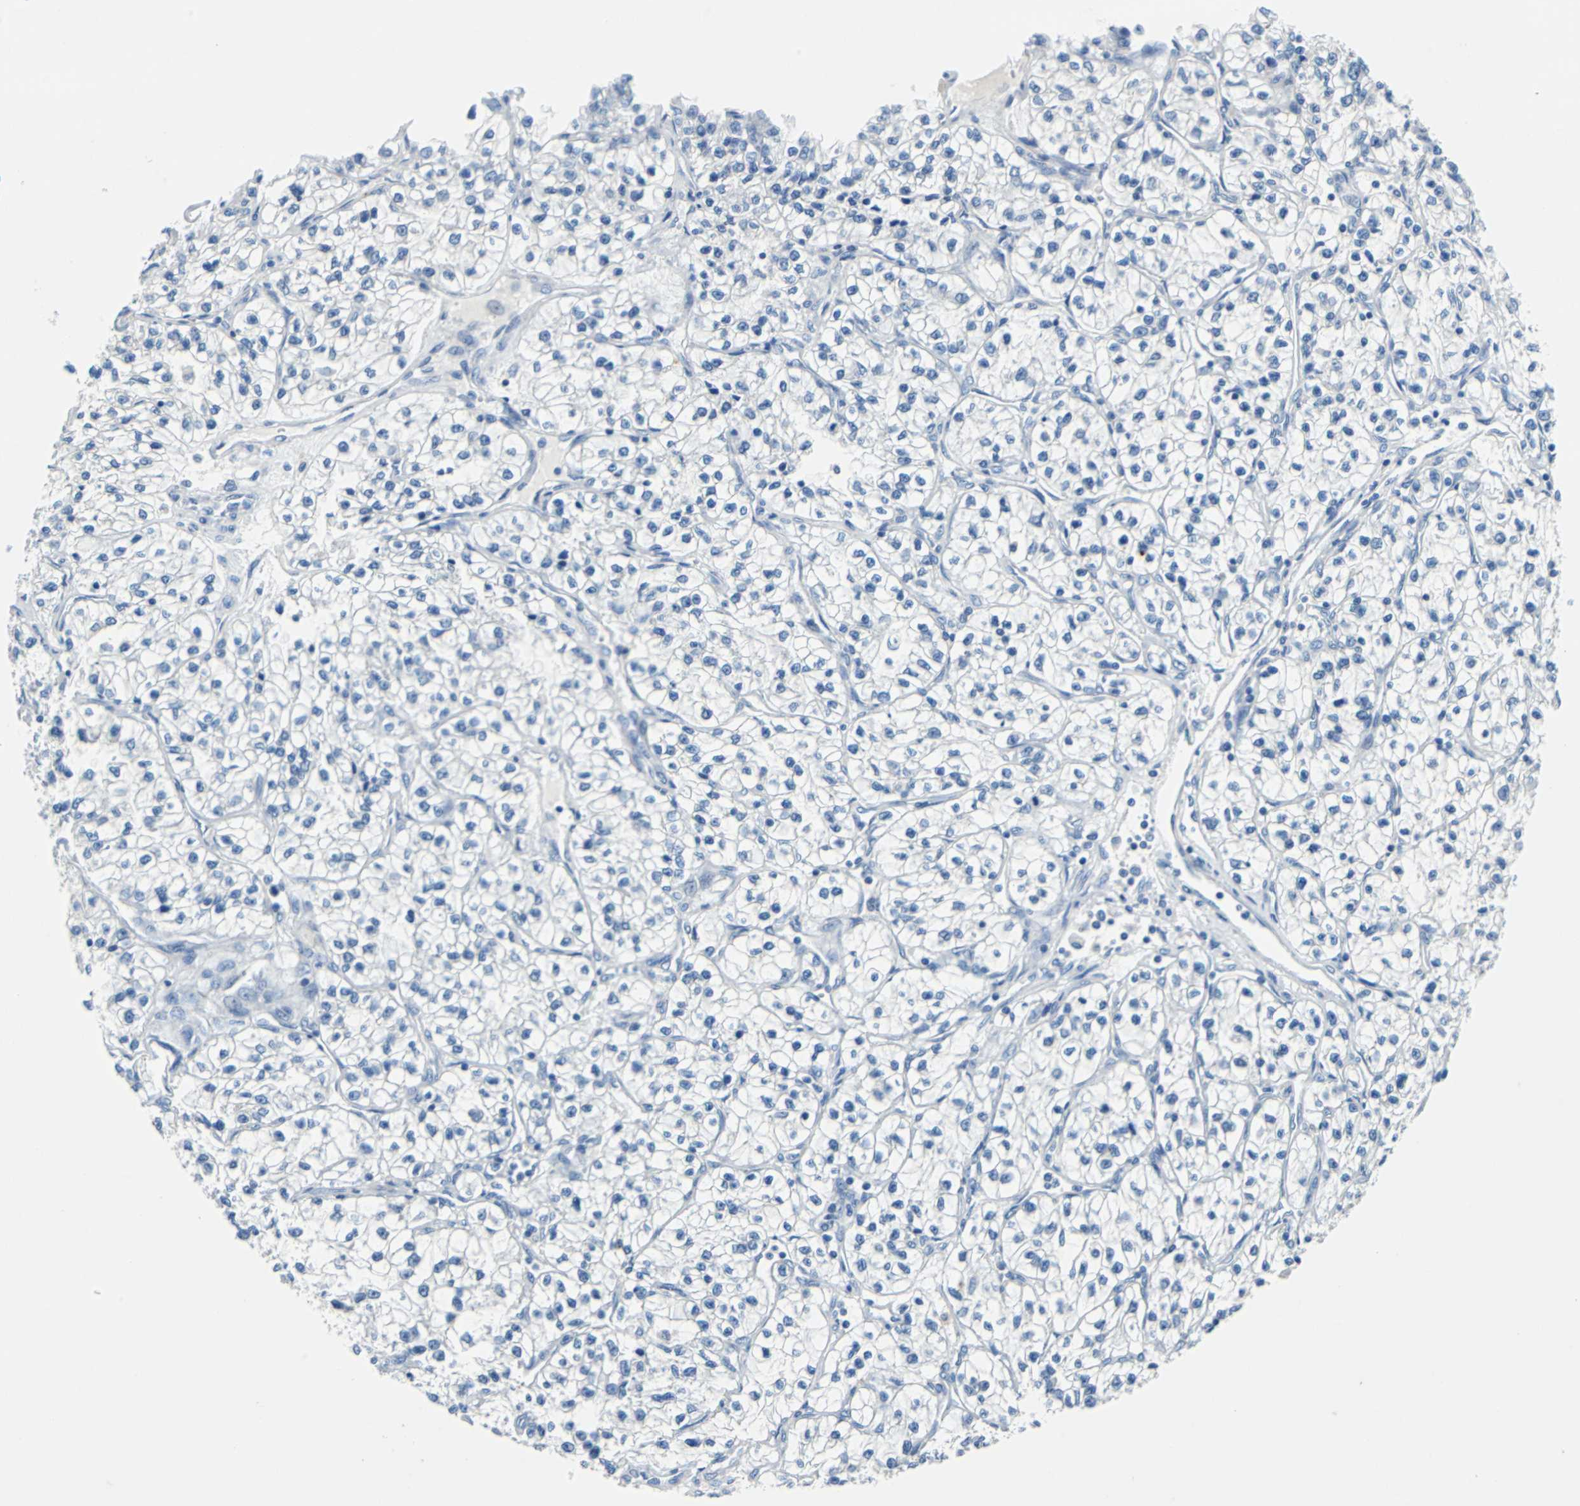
{"staining": {"intensity": "negative", "quantity": "none", "location": "none"}, "tissue": "renal cancer", "cell_type": "Tumor cells", "image_type": "cancer", "snomed": [{"axis": "morphology", "description": "Adenocarcinoma, NOS"}, {"axis": "topography", "description": "Kidney"}], "caption": "Immunohistochemistry micrograph of renal cancer (adenocarcinoma) stained for a protein (brown), which demonstrates no expression in tumor cells.", "gene": "TEX264", "patient": {"sex": "female", "age": 57}}